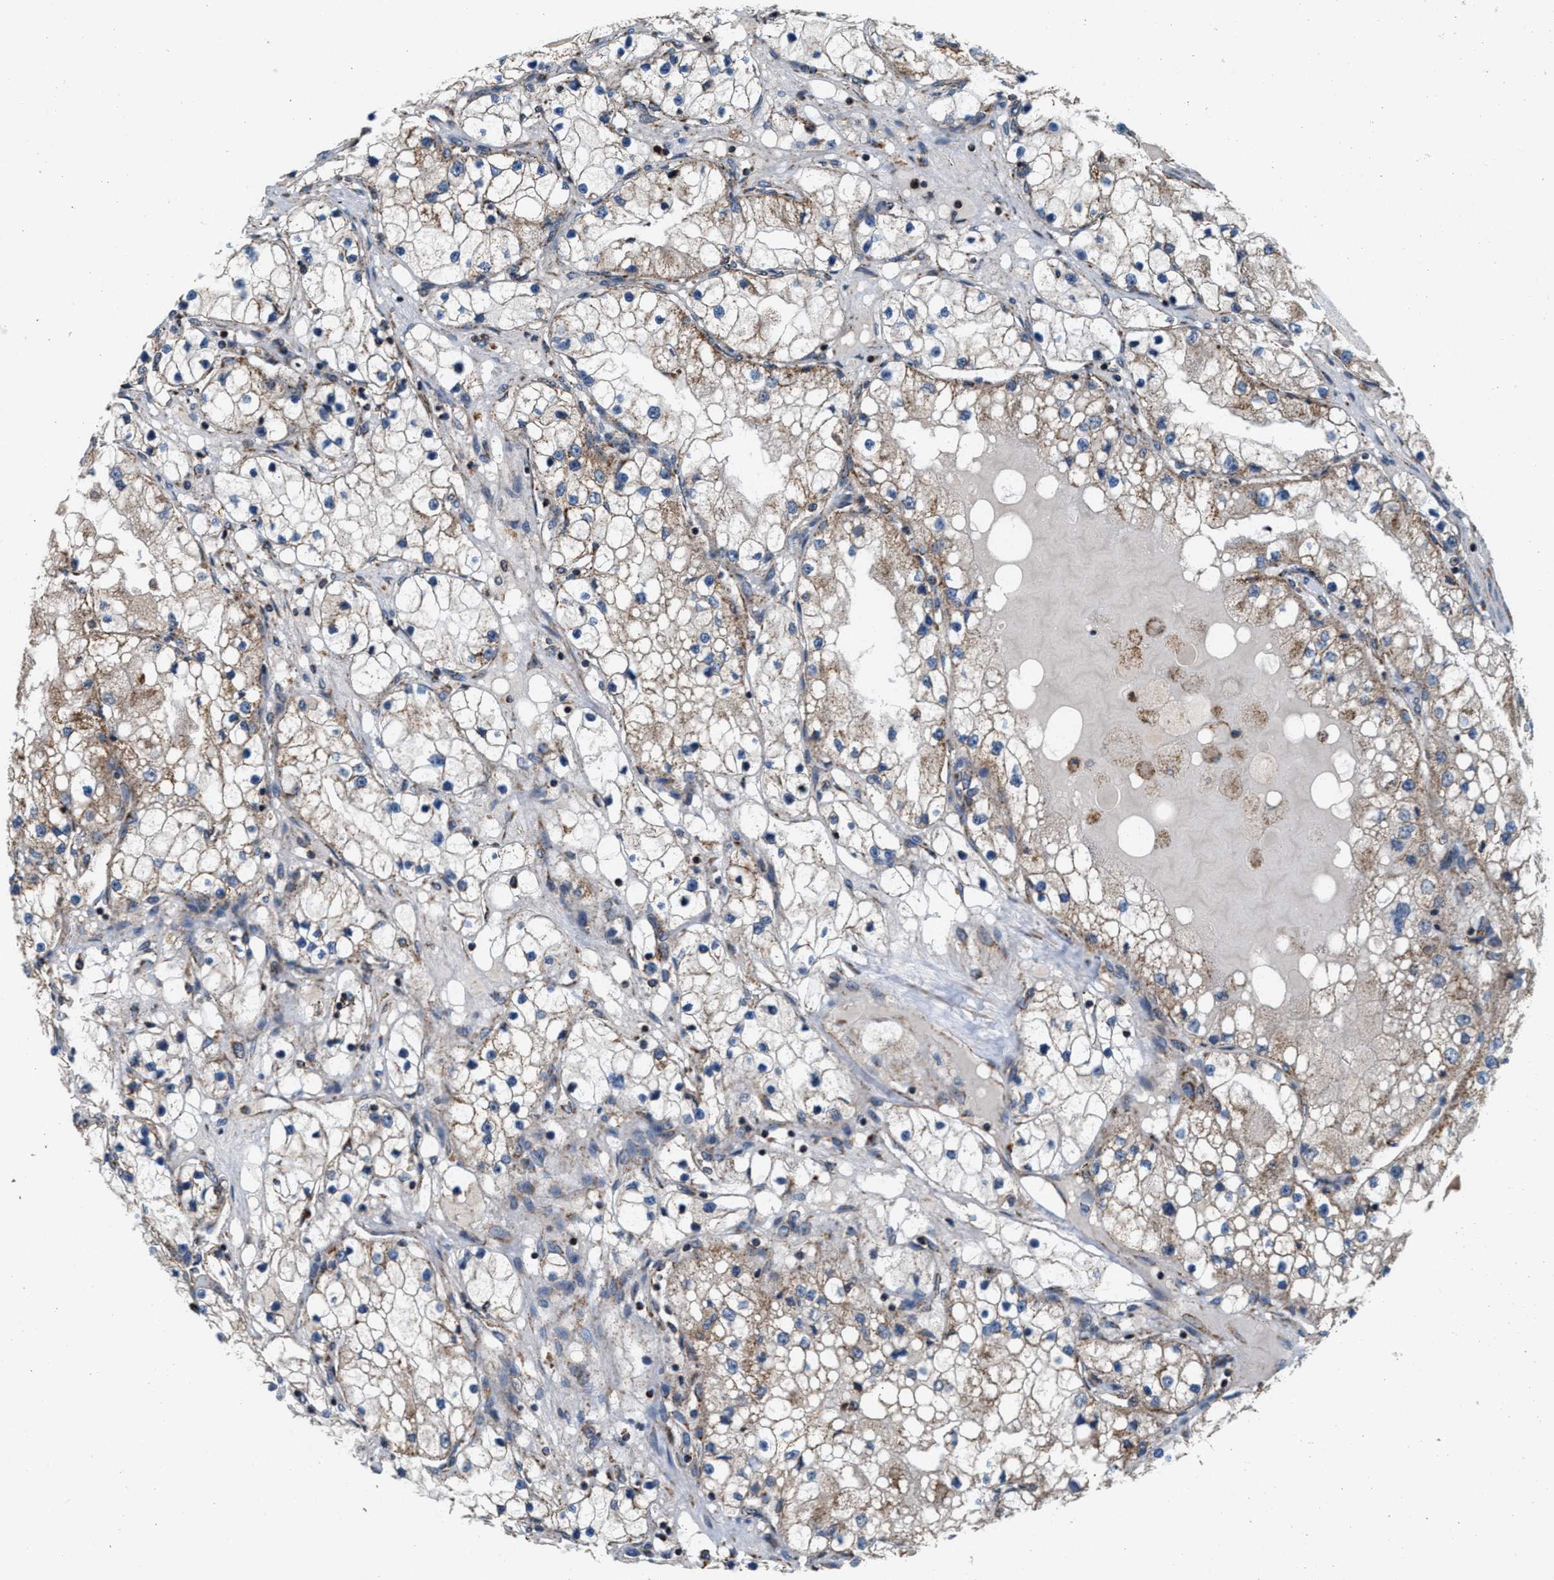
{"staining": {"intensity": "weak", "quantity": ">75%", "location": "cytoplasmic/membranous"}, "tissue": "renal cancer", "cell_type": "Tumor cells", "image_type": "cancer", "snomed": [{"axis": "morphology", "description": "Adenocarcinoma, NOS"}, {"axis": "topography", "description": "Kidney"}], "caption": "A low amount of weak cytoplasmic/membranous expression is appreciated in approximately >75% of tumor cells in renal cancer tissue. The protein is stained brown, and the nuclei are stained in blue (DAB IHC with brightfield microscopy, high magnification).", "gene": "SGSM2", "patient": {"sex": "male", "age": 68}}